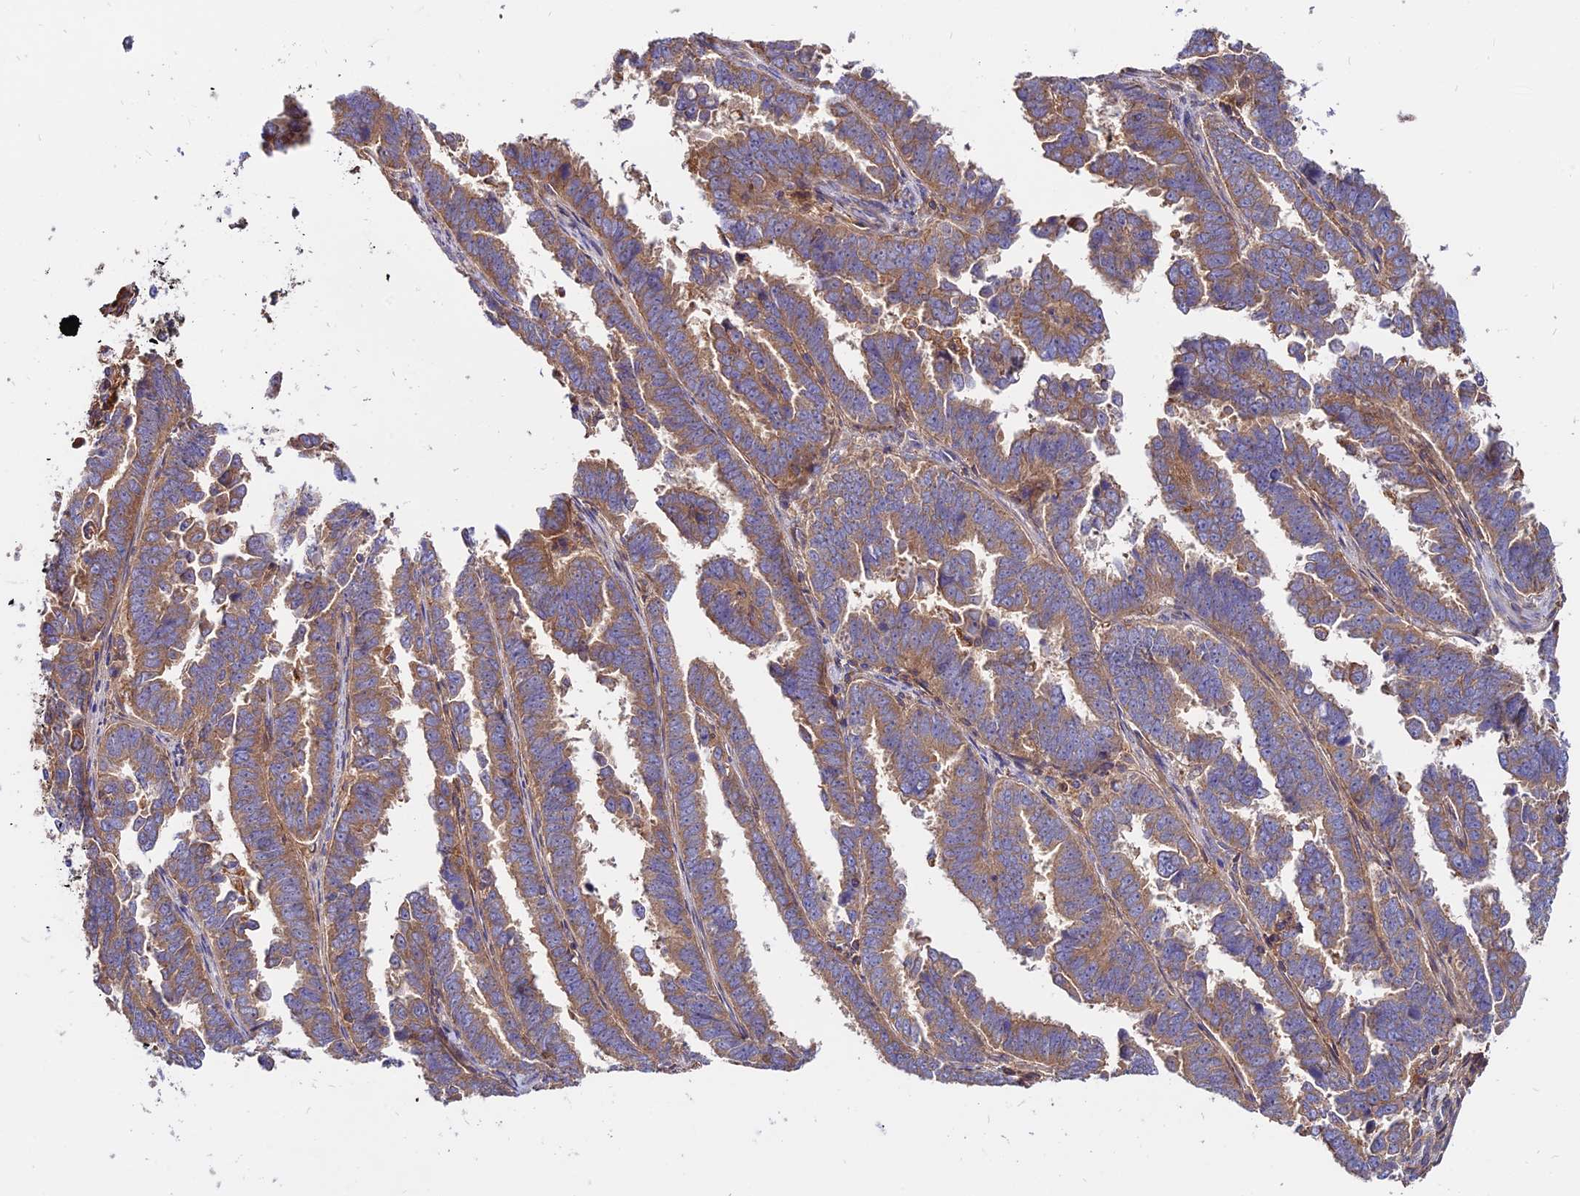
{"staining": {"intensity": "moderate", "quantity": ">75%", "location": "cytoplasmic/membranous"}, "tissue": "endometrial cancer", "cell_type": "Tumor cells", "image_type": "cancer", "snomed": [{"axis": "morphology", "description": "Adenocarcinoma, NOS"}, {"axis": "topography", "description": "Endometrium"}], "caption": "Protein expression analysis of endometrial adenocarcinoma shows moderate cytoplasmic/membranous staining in about >75% of tumor cells. (Stains: DAB (3,3'-diaminobenzidine) in brown, nuclei in blue, Microscopy: brightfield microscopy at high magnification).", "gene": "PYM1", "patient": {"sex": "female", "age": 75}}